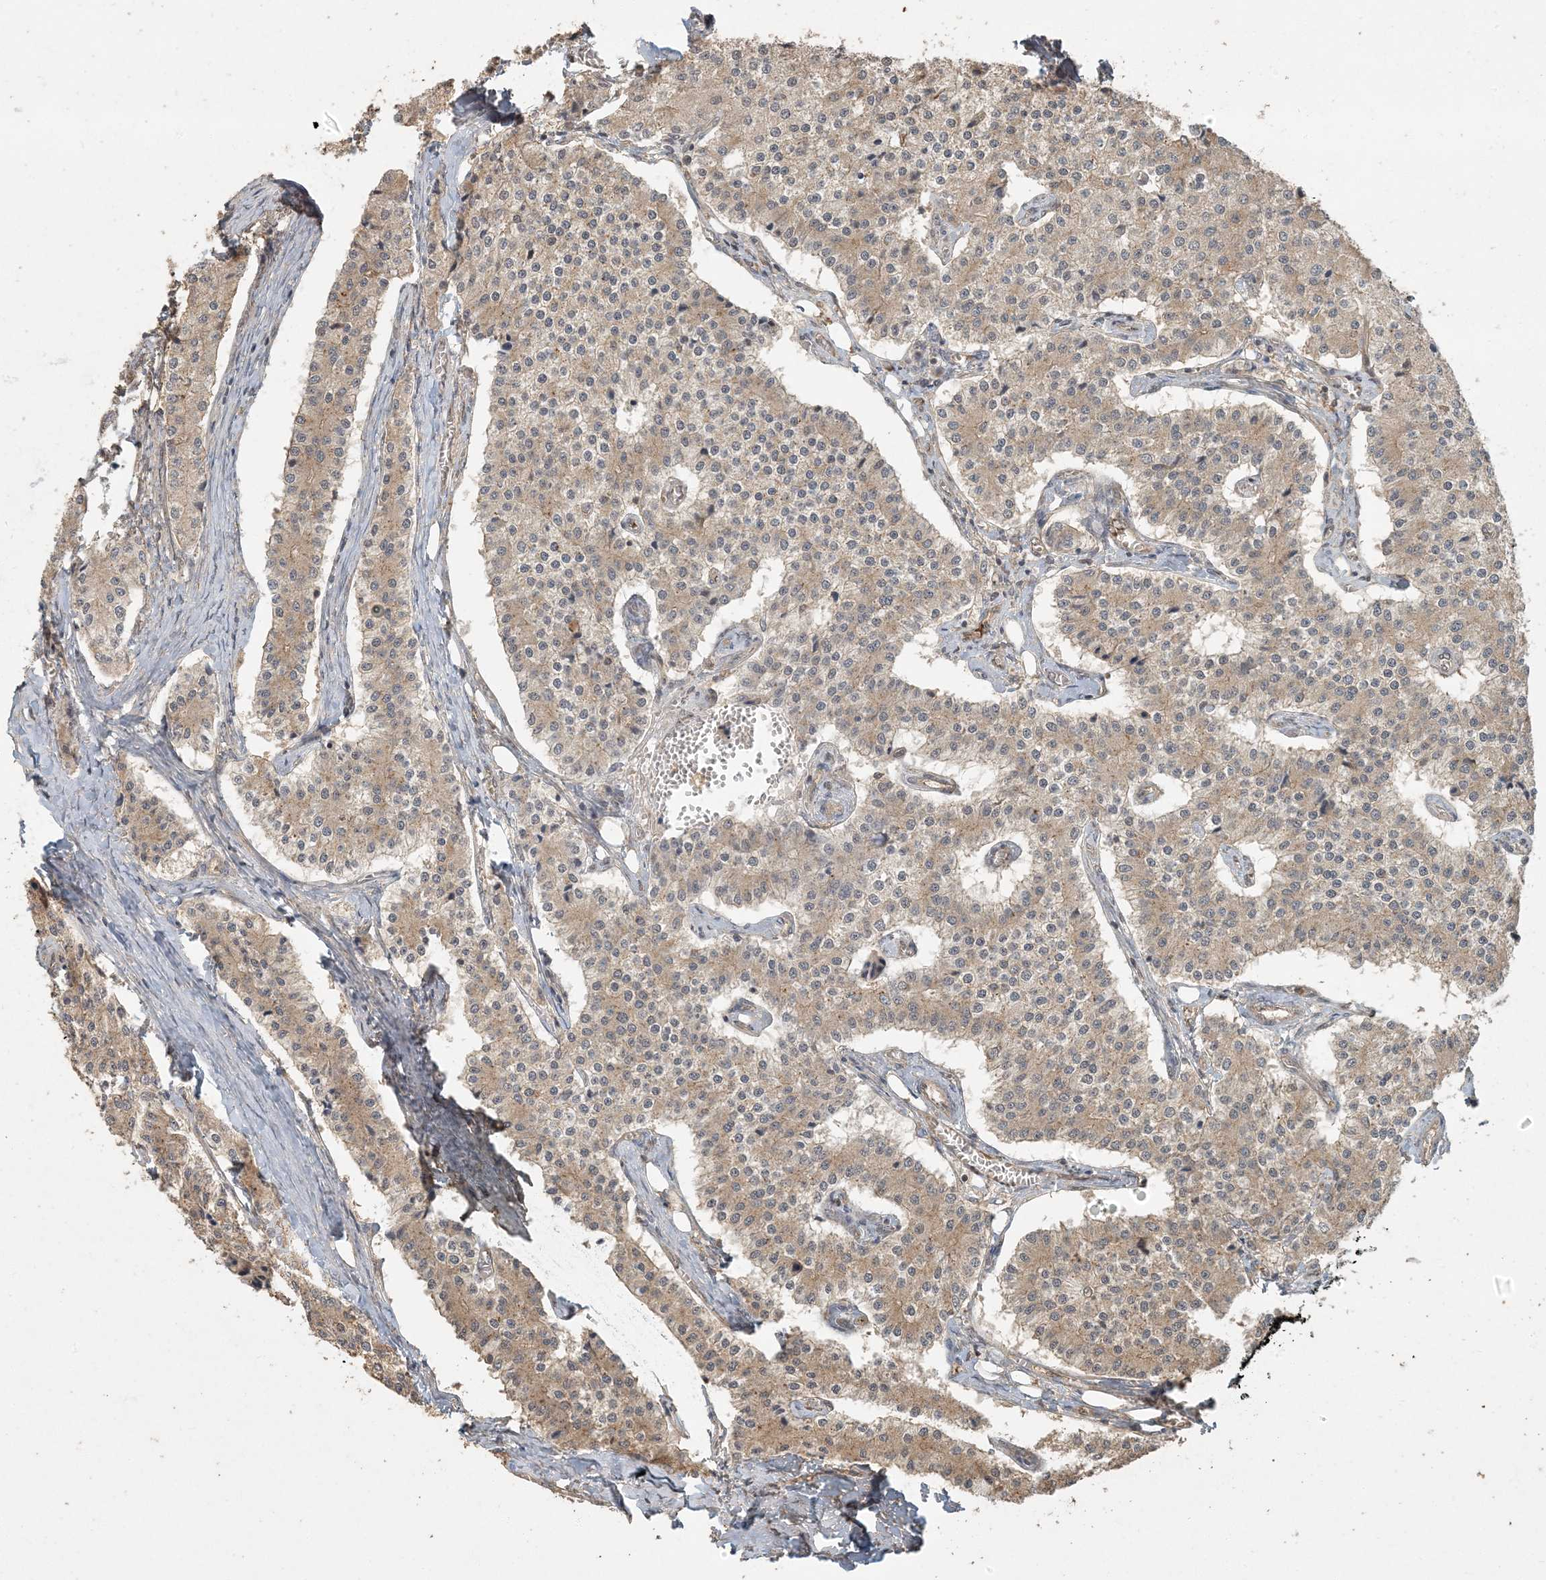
{"staining": {"intensity": "moderate", "quantity": ">75%", "location": "cytoplasmic/membranous"}, "tissue": "carcinoid", "cell_type": "Tumor cells", "image_type": "cancer", "snomed": [{"axis": "morphology", "description": "Carcinoid, malignant, NOS"}, {"axis": "topography", "description": "Colon"}], "caption": "DAB immunohistochemical staining of human carcinoid exhibits moderate cytoplasmic/membranous protein staining in approximately >75% of tumor cells. The protein is stained brown, and the nuclei are stained in blue (DAB (3,3'-diaminobenzidine) IHC with brightfield microscopy, high magnification).", "gene": "AK9", "patient": {"sex": "female", "age": 52}}